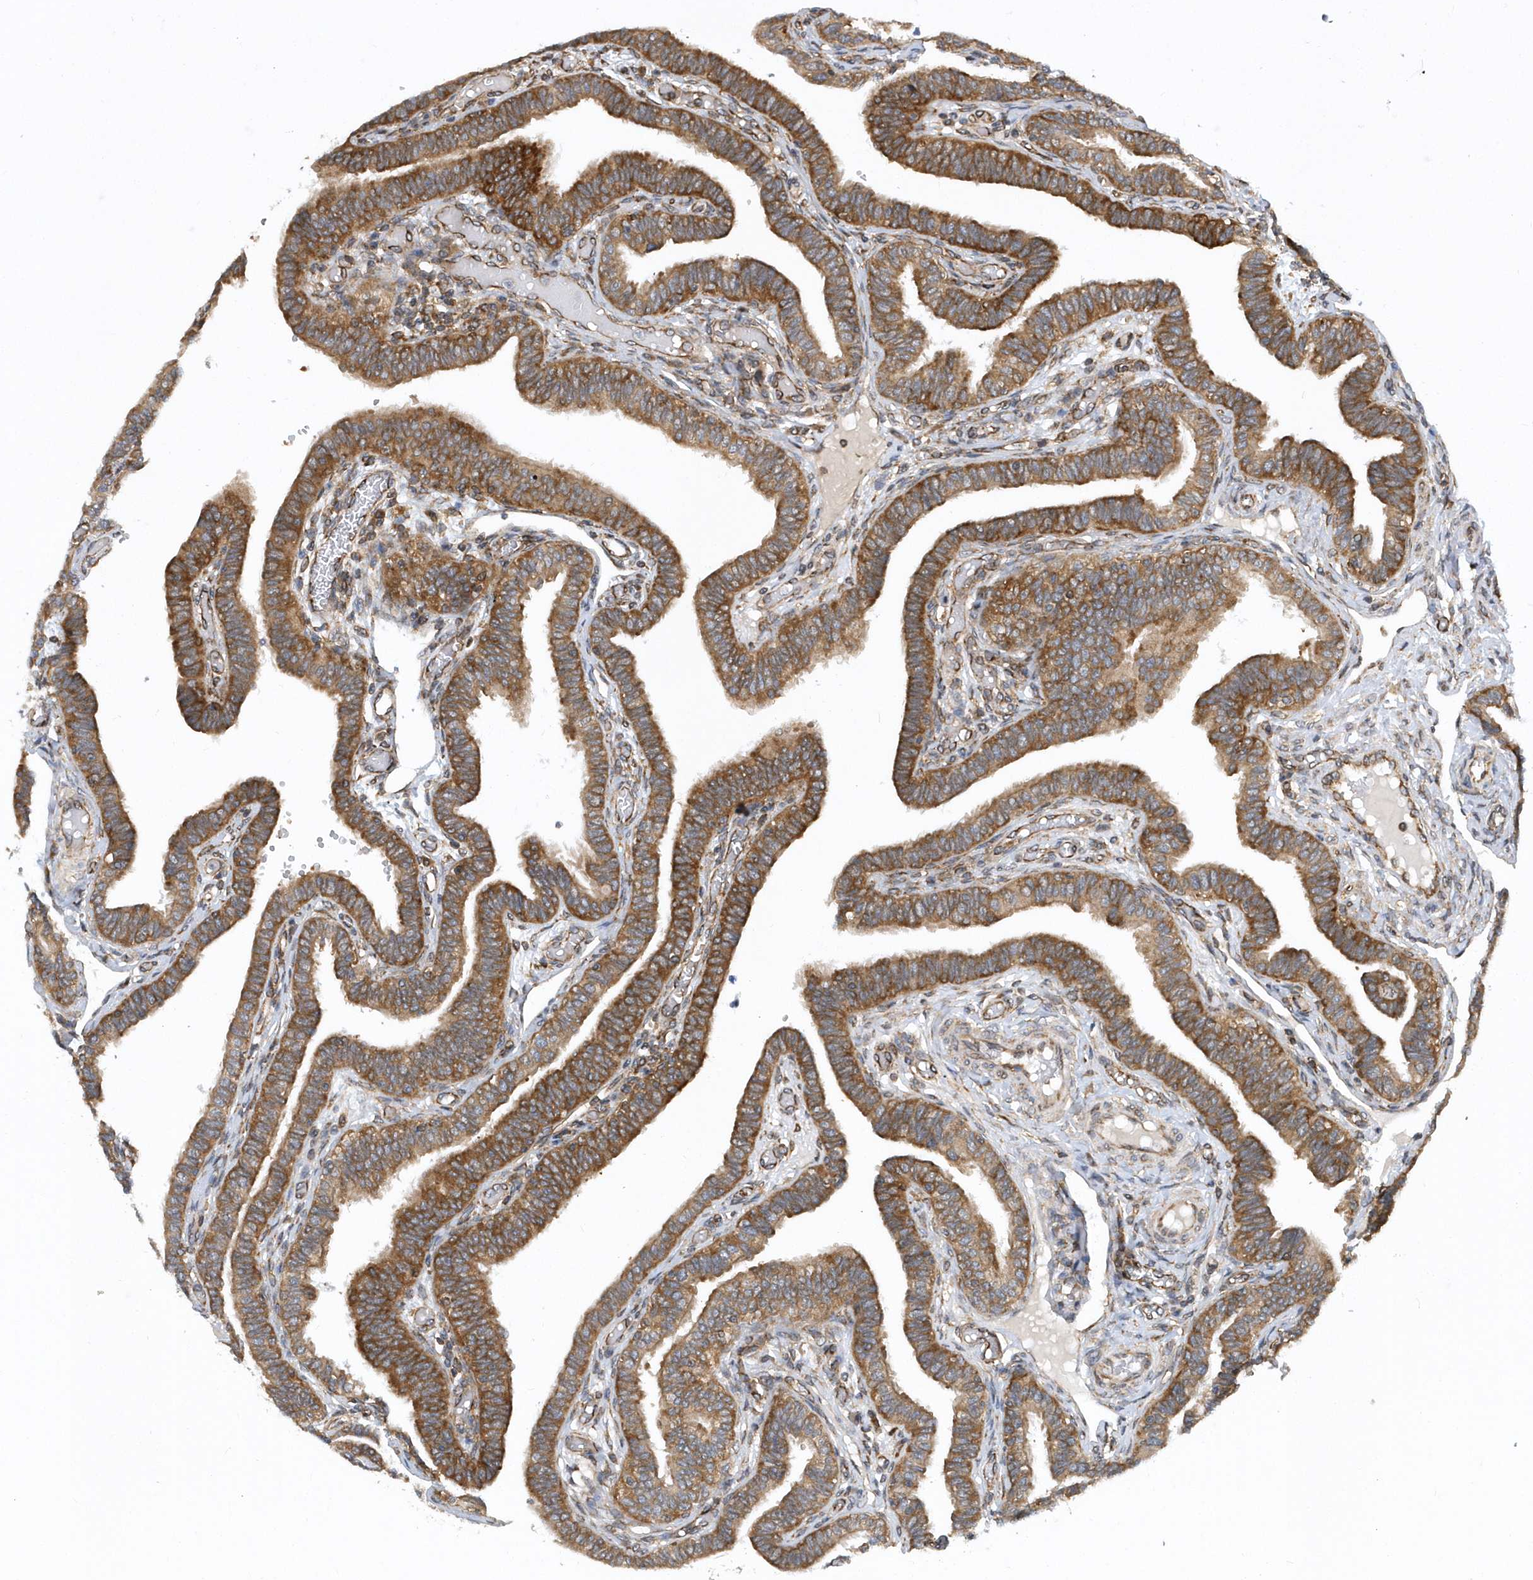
{"staining": {"intensity": "moderate", "quantity": ">75%", "location": "cytoplasmic/membranous"}, "tissue": "fallopian tube", "cell_type": "Glandular cells", "image_type": "normal", "snomed": [{"axis": "morphology", "description": "Normal tissue, NOS"}, {"axis": "topography", "description": "Fallopian tube"}], "caption": "Protein expression analysis of unremarkable human fallopian tube reveals moderate cytoplasmic/membranous positivity in about >75% of glandular cells. The staining was performed using DAB (3,3'-diaminobenzidine), with brown indicating positive protein expression. Nuclei are stained blue with hematoxylin.", "gene": "PHF1", "patient": {"sex": "female", "age": 39}}